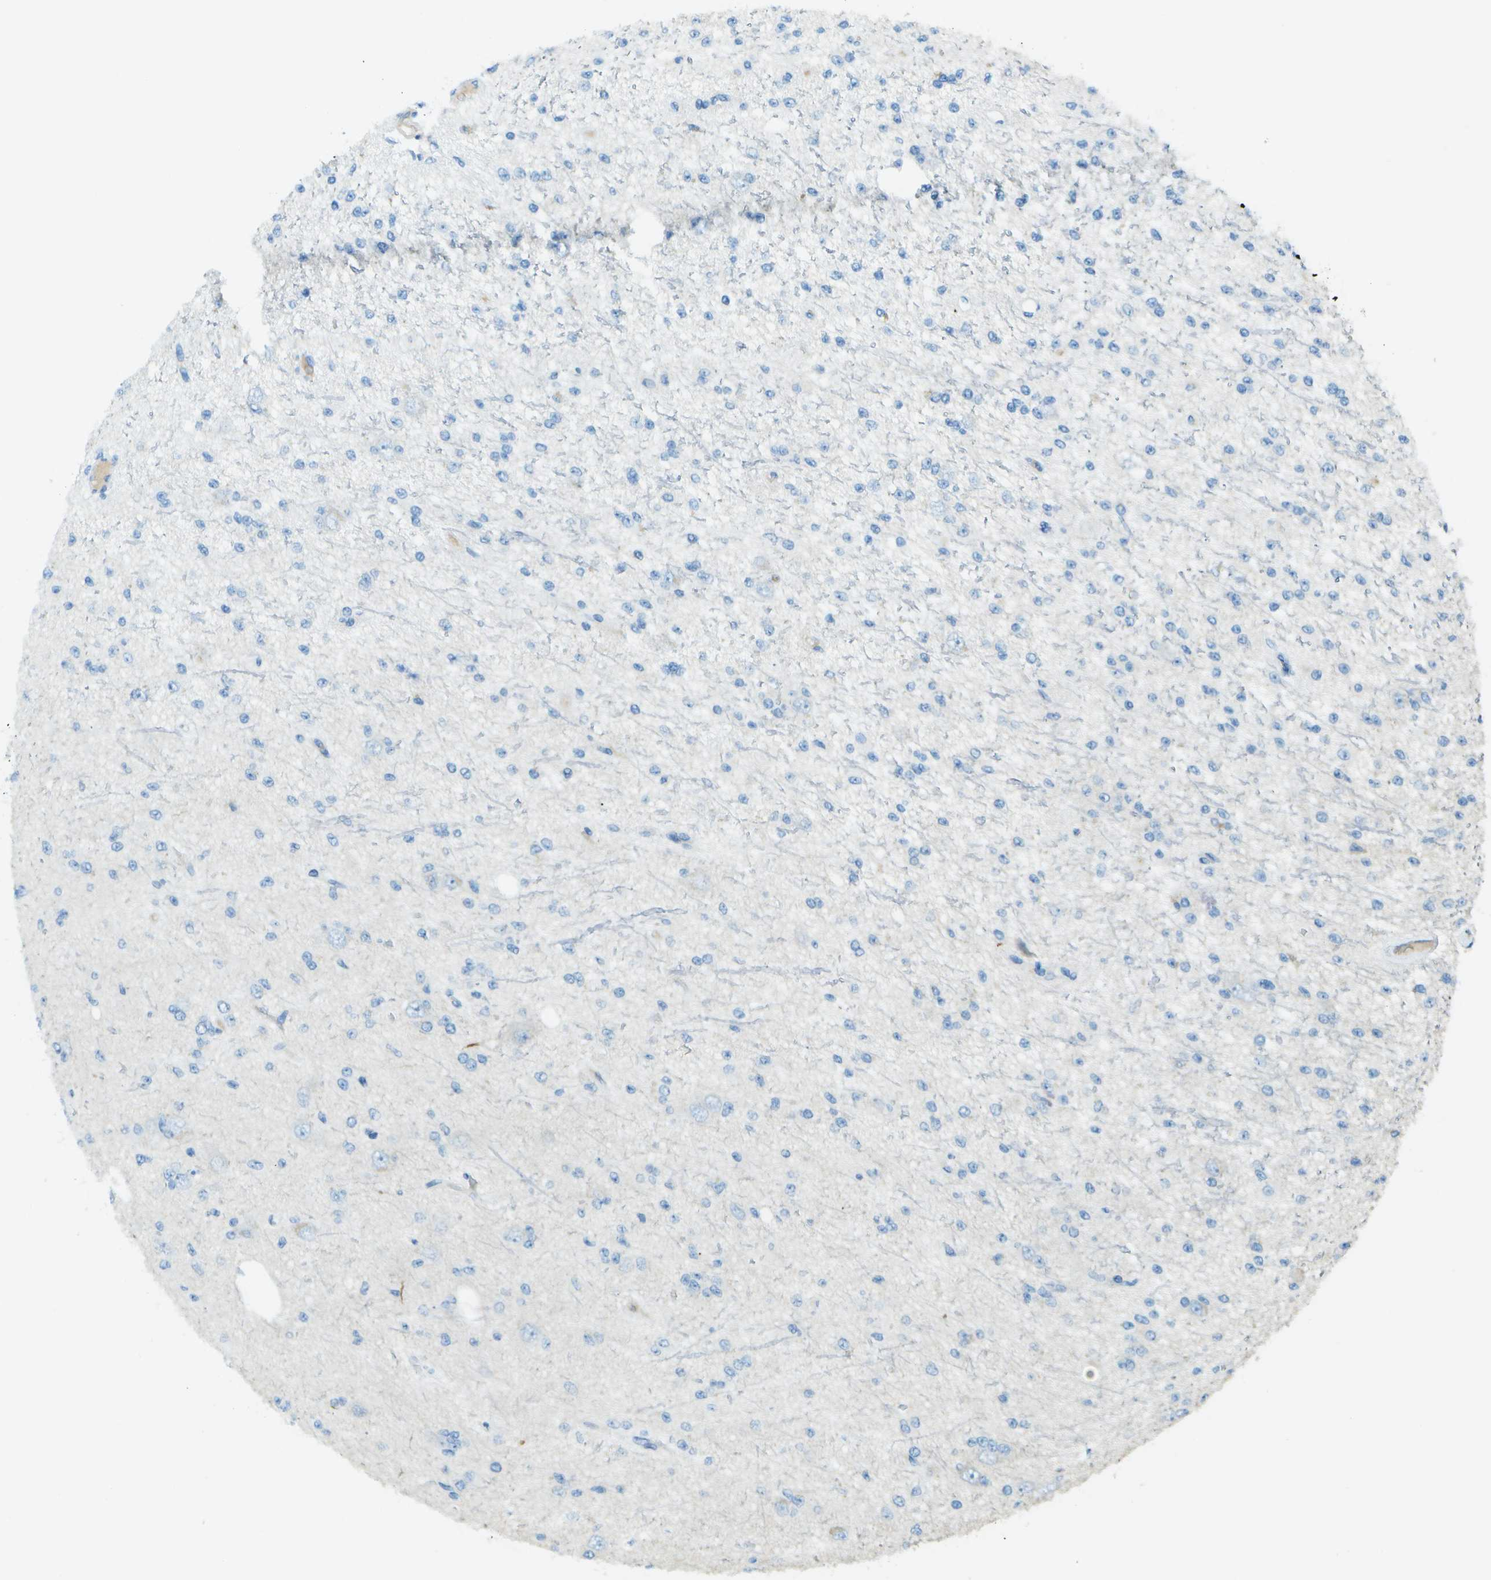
{"staining": {"intensity": "negative", "quantity": "none", "location": "none"}, "tissue": "glioma", "cell_type": "Tumor cells", "image_type": "cancer", "snomed": [{"axis": "morphology", "description": "Glioma, malignant, Low grade"}, {"axis": "topography", "description": "Brain"}], "caption": "This micrograph is of malignant low-grade glioma stained with IHC to label a protein in brown with the nuclei are counter-stained blue. There is no expression in tumor cells. (Immunohistochemistry (ihc), brightfield microscopy, high magnification).", "gene": "LGI2", "patient": {"sex": "male", "age": 38}}